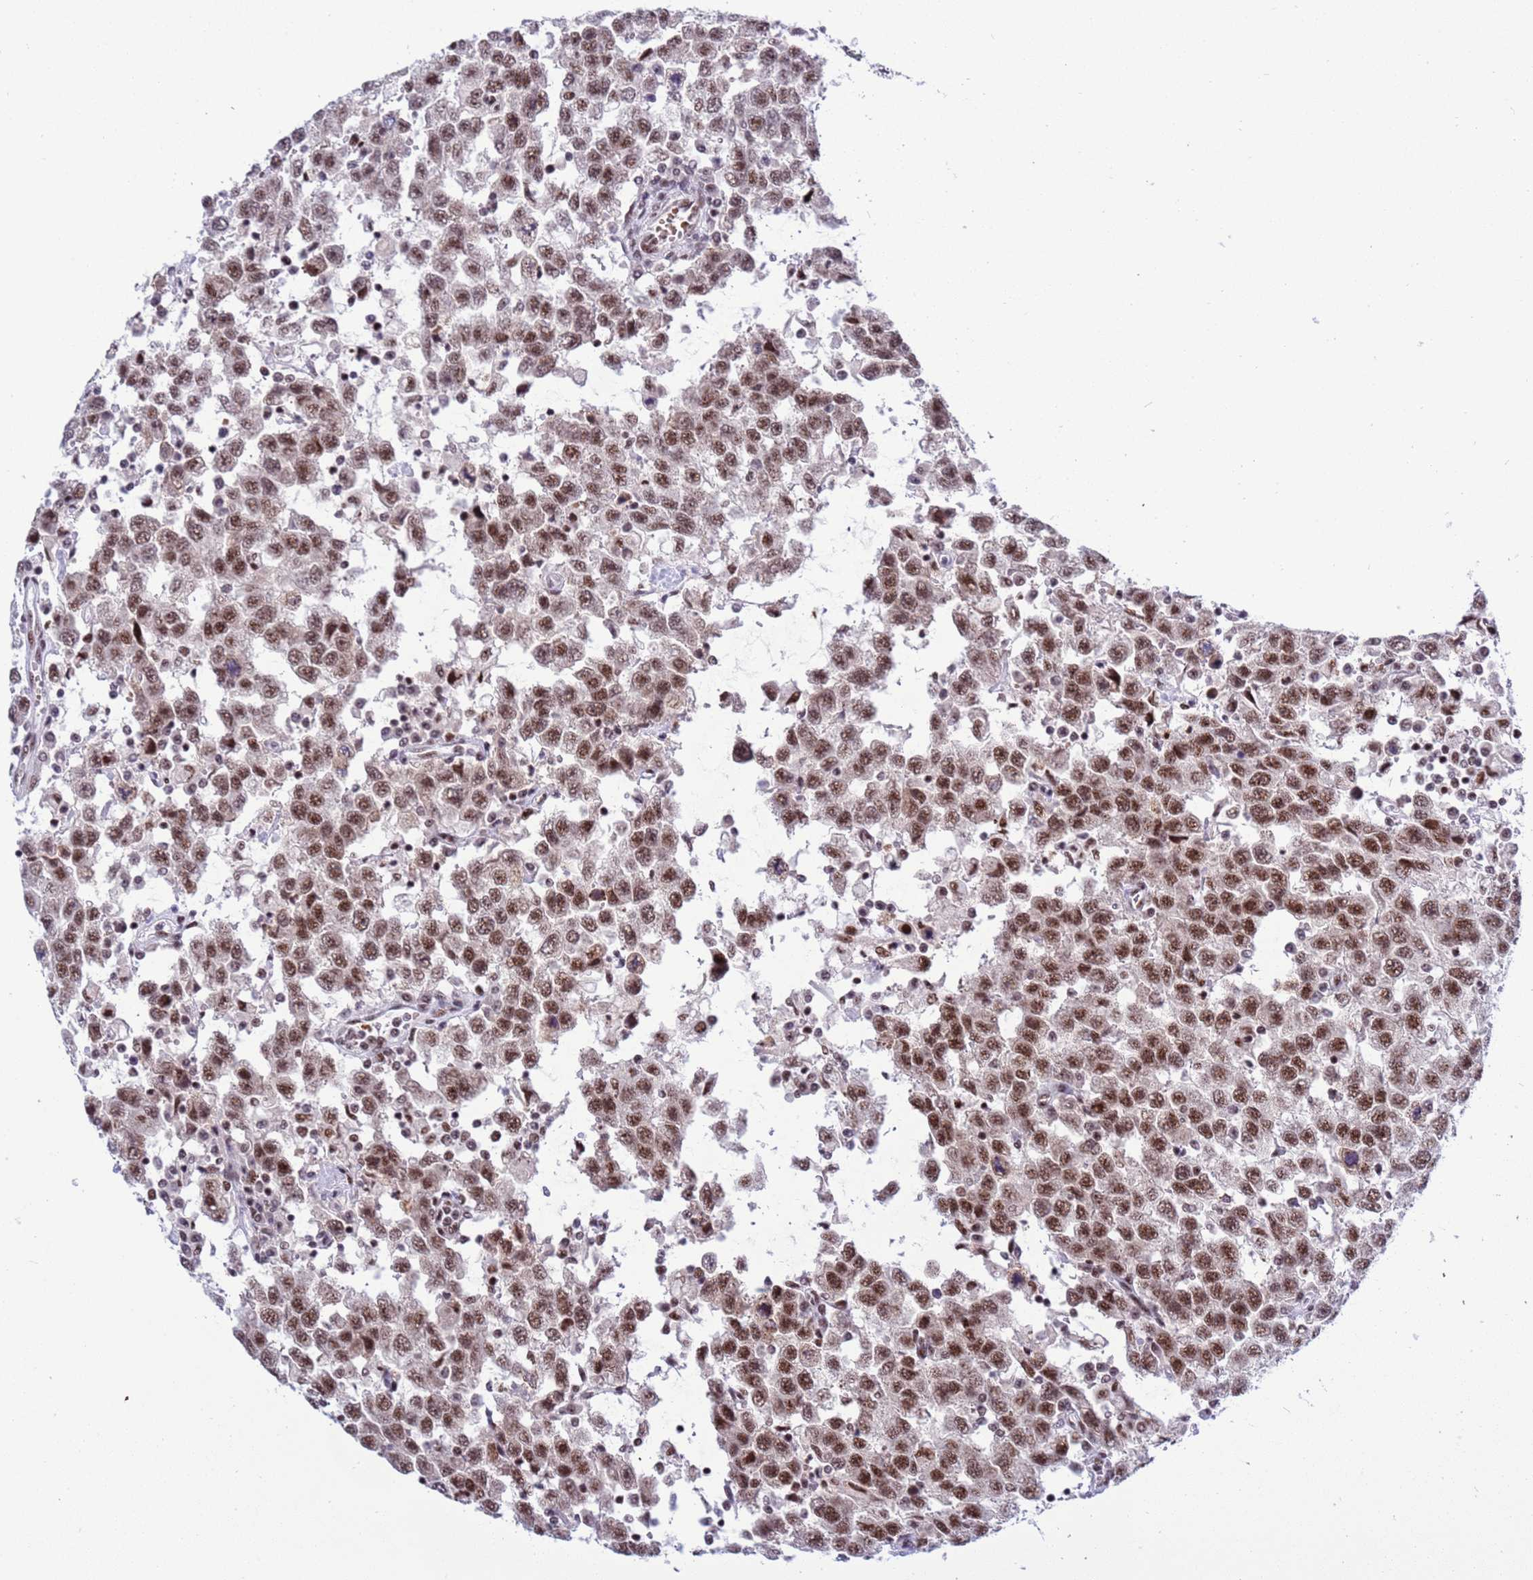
{"staining": {"intensity": "strong", "quantity": ">75%", "location": "nuclear"}, "tissue": "testis cancer", "cell_type": "Tumor cells", "image_type": "cancer", "snomed": [{"axis": "morphology", "description": "Seminoma, NOS"}, {"axis": "topography", "description": "Testis"}], "caption": "Testis seminoma was stained to show a protein in brown. There is high levels of strong nuclear expression in about >75% of tumor cells.", "gene": "THOC2", "patient": {"sex": "male", "age": 41}}